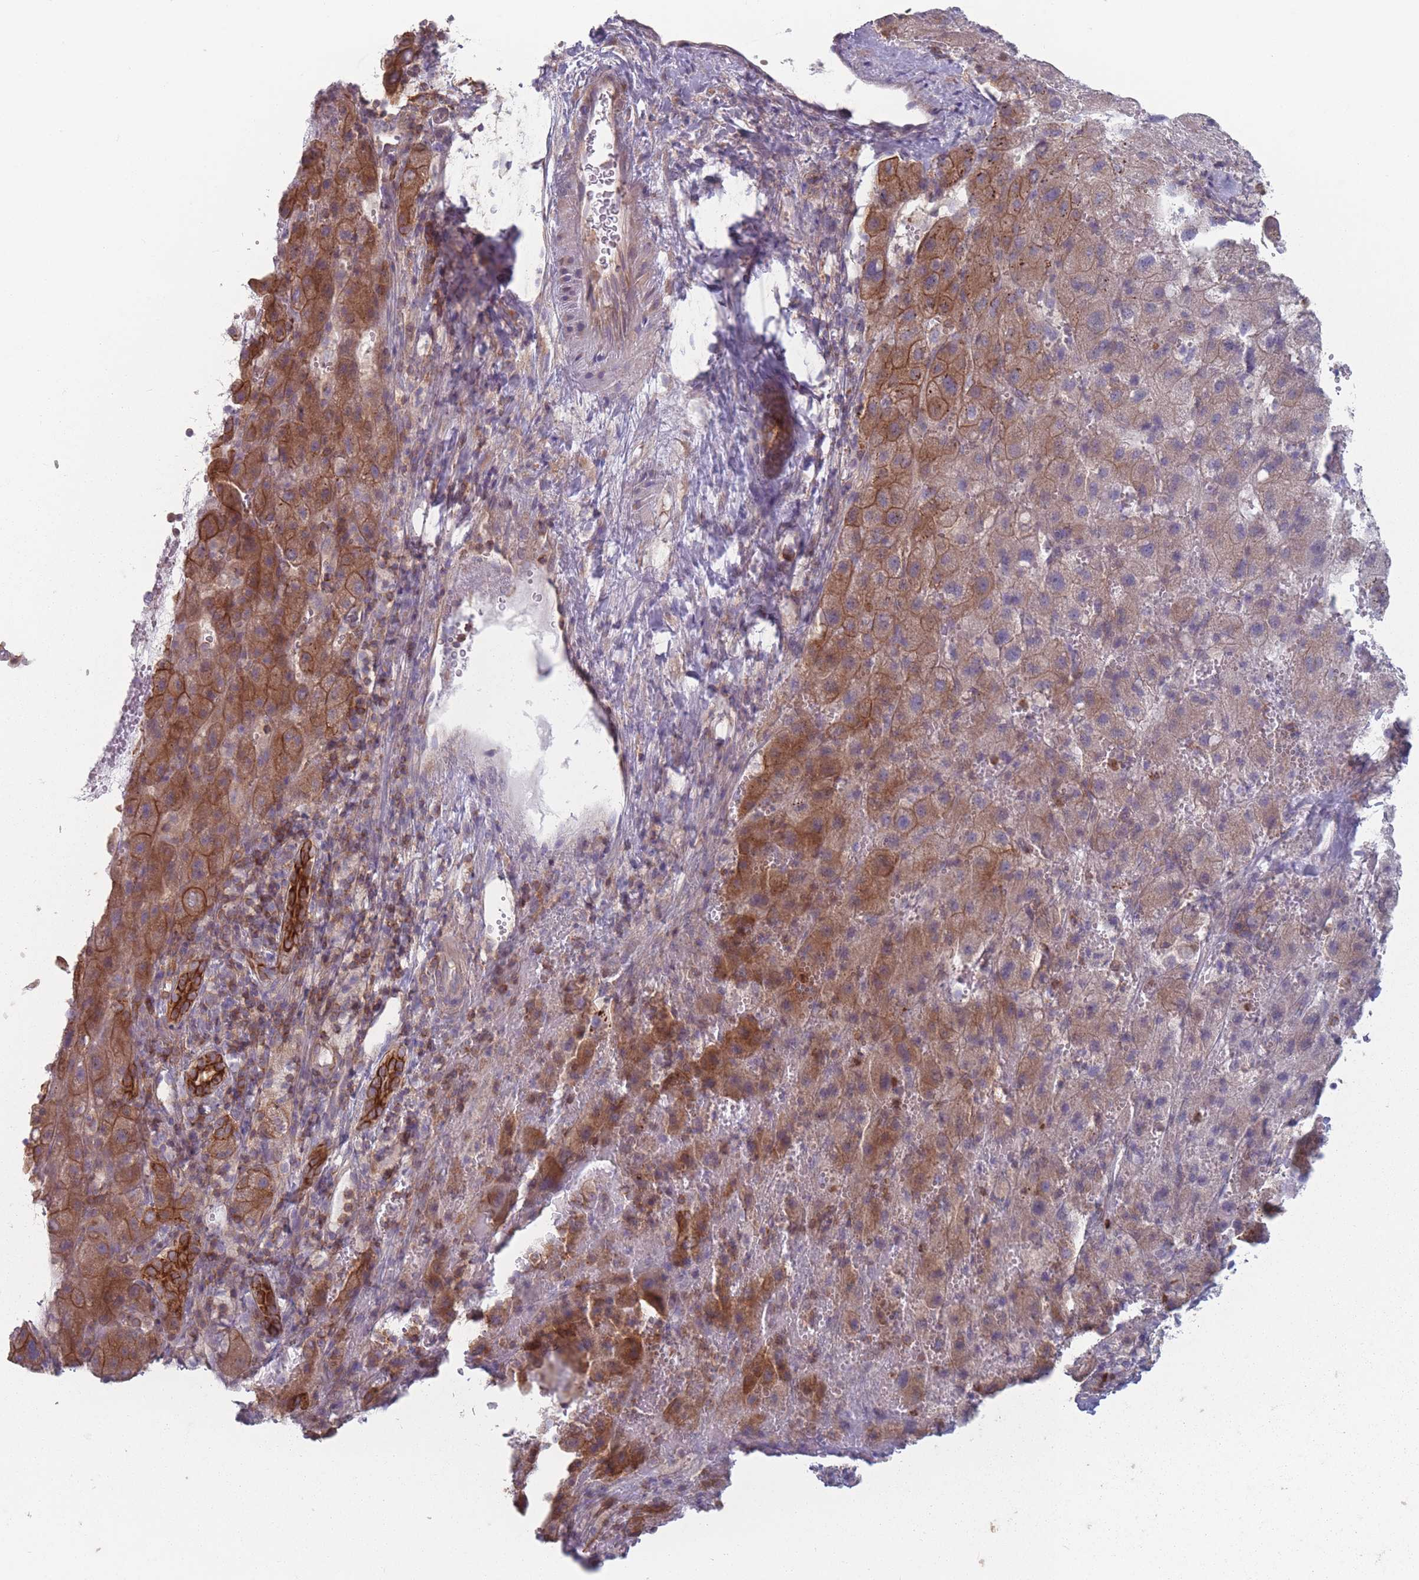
{"staining": {"intensity": "strong", "quantity": ">75%", "location": "cytoplasmic/membranous"}, "tissue": "liver cancer", "cell_type": "Tumor cells", "image_type": "cancer", "snomed": [{"axis": "morphology", "description": "Carcinoma, Hepatocellular, NOS"}, {"axis": "topography", "description": "Liver"}], "caption": "Immunohistochemical staining of human liver cancer exhibits high levels of strong cytoplasmic/membranous positivity in approximately >75% of tumor cells.", "gene": "HSBP1L1", "patient": {"sex": "female", "age": 58}}